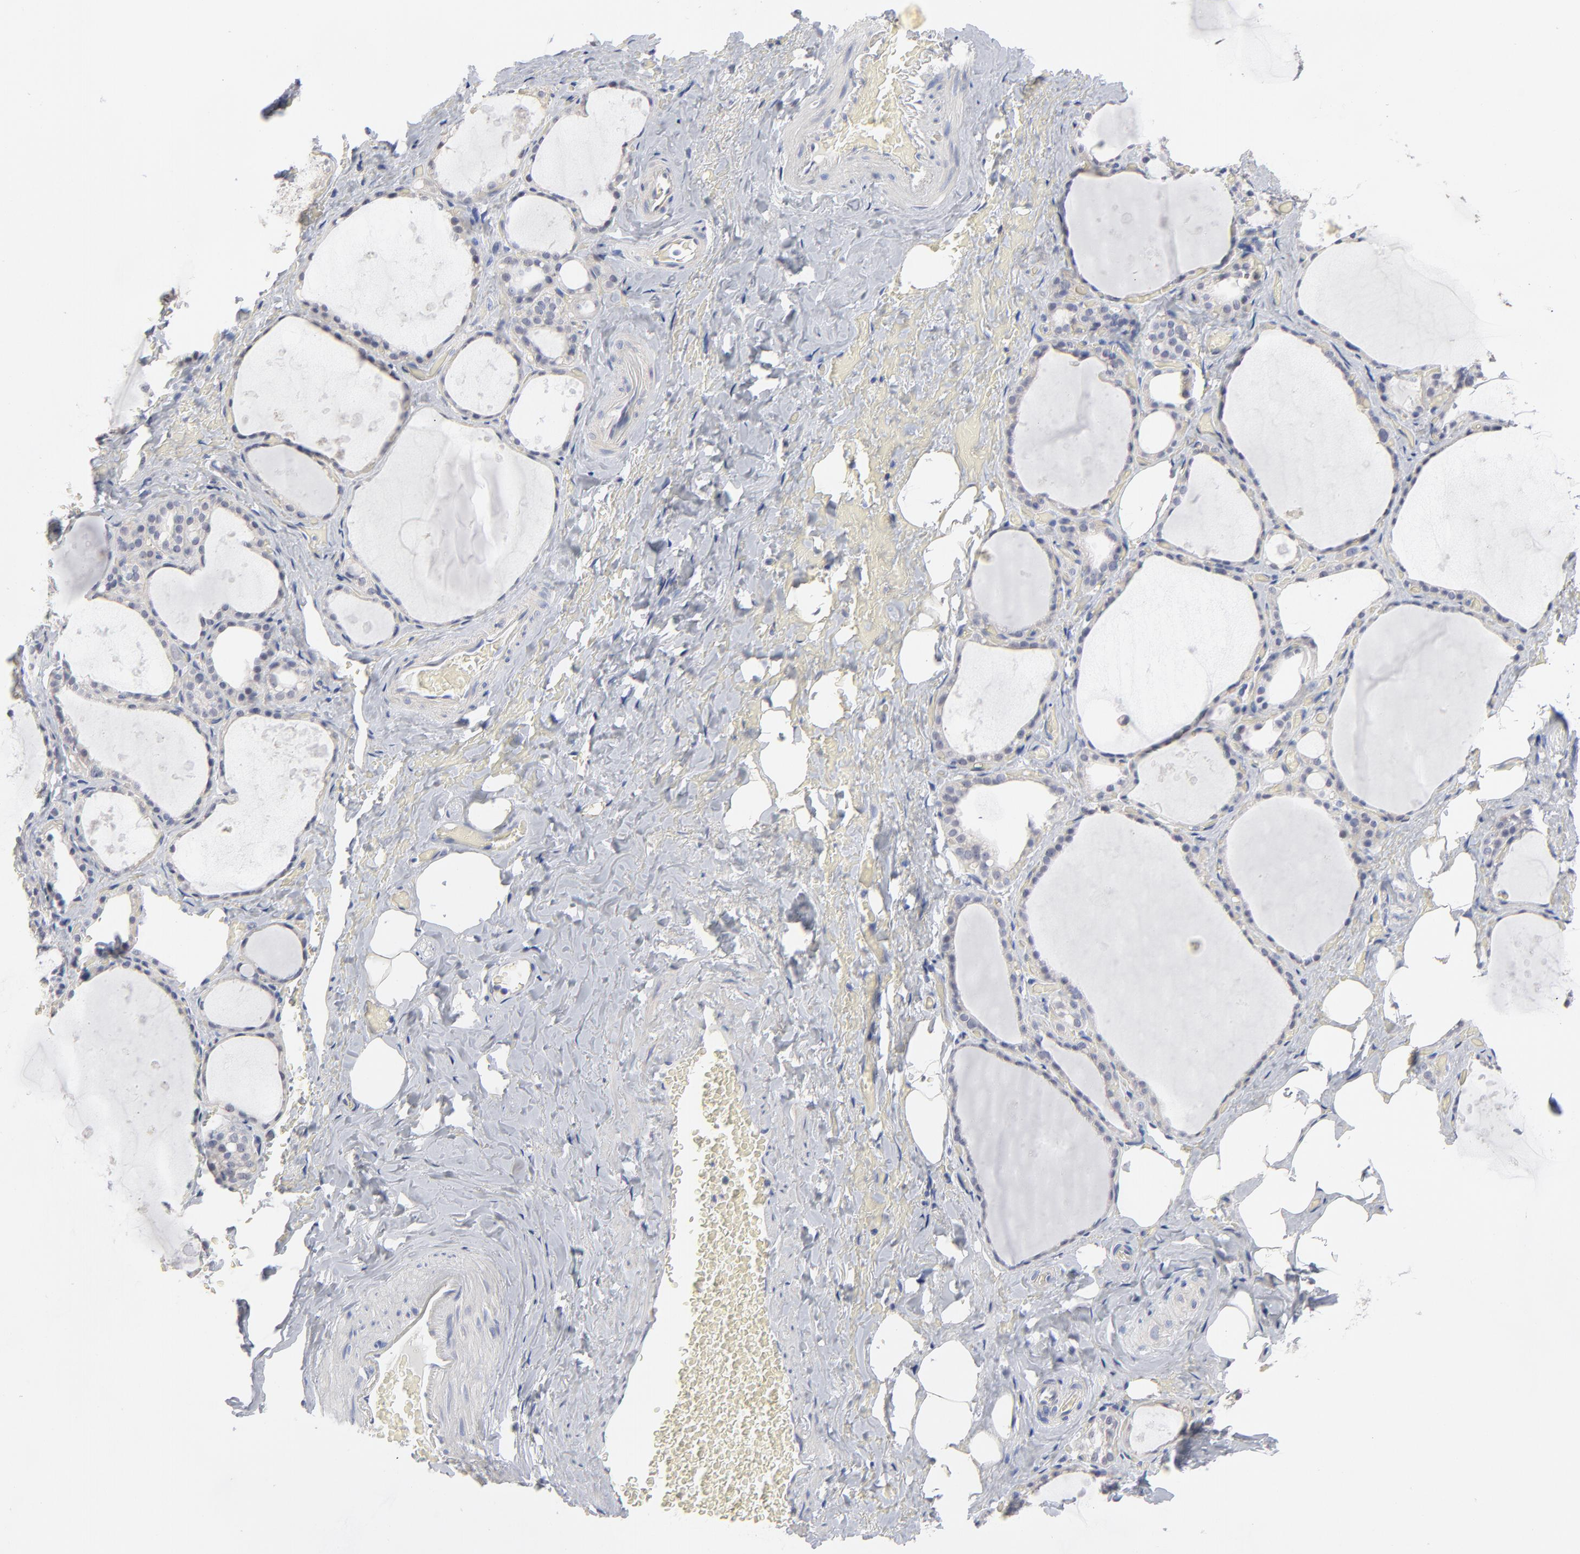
{"staining": {"intensity": "negative", "quantity": "none", "location": "none"}, "tissue": "thyroid gland", "cell_type": "Glandular cells", "image_type": "normal", "snomed": [{"axis": "morphology", "description": "Normal tissue, NOS"}, {"axis": "topography", "description": "Thyroid gland"}], "caption": "Immunohistochemistry histopathology image of benign thyroid gland: human thyroid gland stained with DAB (3,3'-diaminobenzidine) demonstrates no significant protein staining in glandular cells. (DAB (3,3'-diaminobenzidine) immunohistochemistry, high magnification).", "gene": "SLC16A1", "patient": {"sex": "male", "age": 61}}